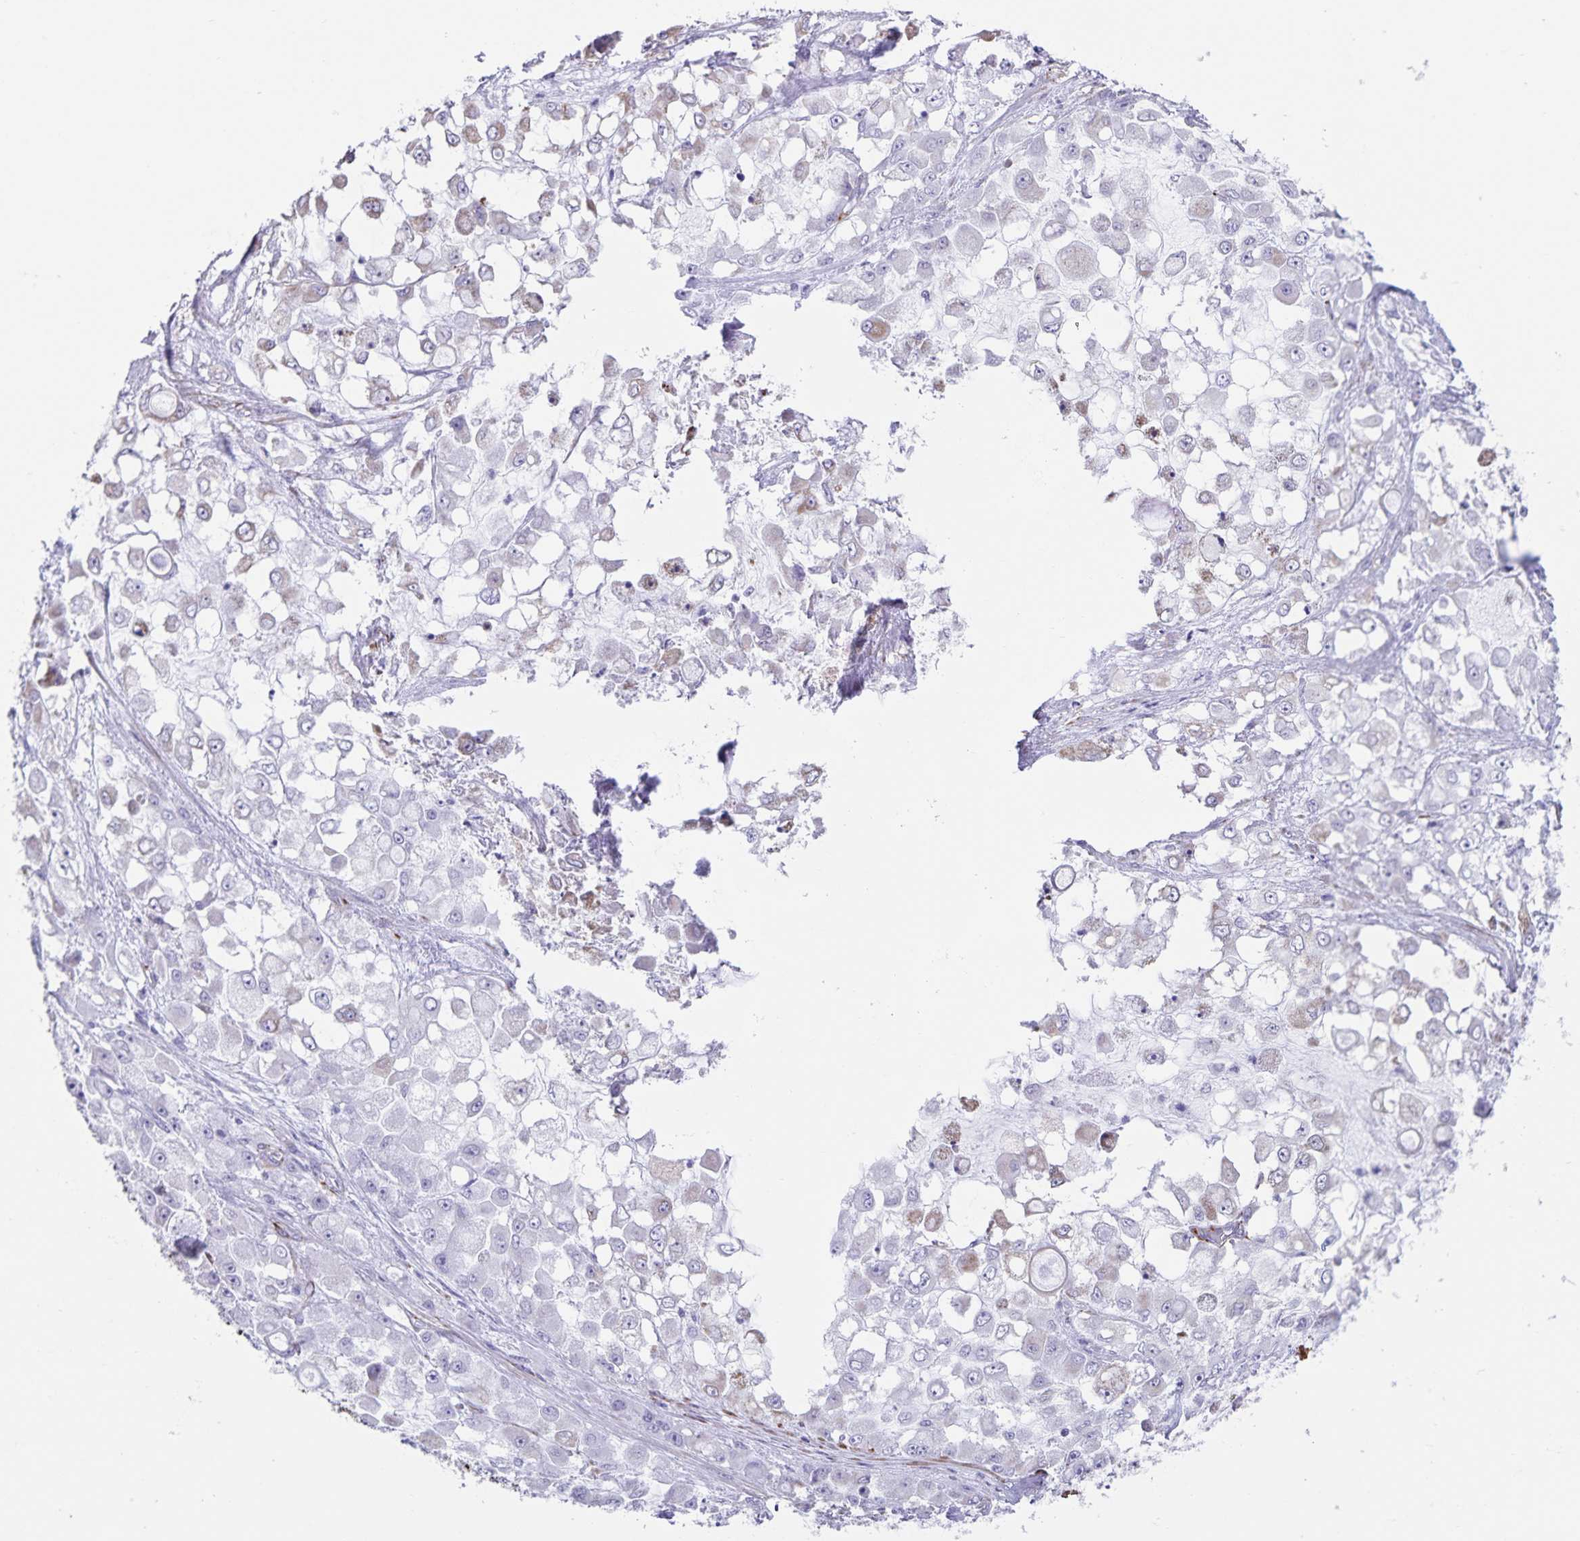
{"staining": {"intensity": "weak", "quantity": "25%-75%", "location": "cytoplasmic/membranous"}, "tissue": "stomach cancer", "cell_type": "Tumor cells", "image_type": "cancer", "snomed": [{"axis": "morphology", "description": "Adenocarcinoma, NOS"}, {"axis": "topography", "description": "Stomach"}], "caption": "The photomicrograph shows staining of stomach cancer (adenocarcinoma), revealing weak cytoplasmic/membranous protein expression (brown color) within tumor cells.", "gene": "SYNM", "patient": {"sex": "female", "age": 76}}